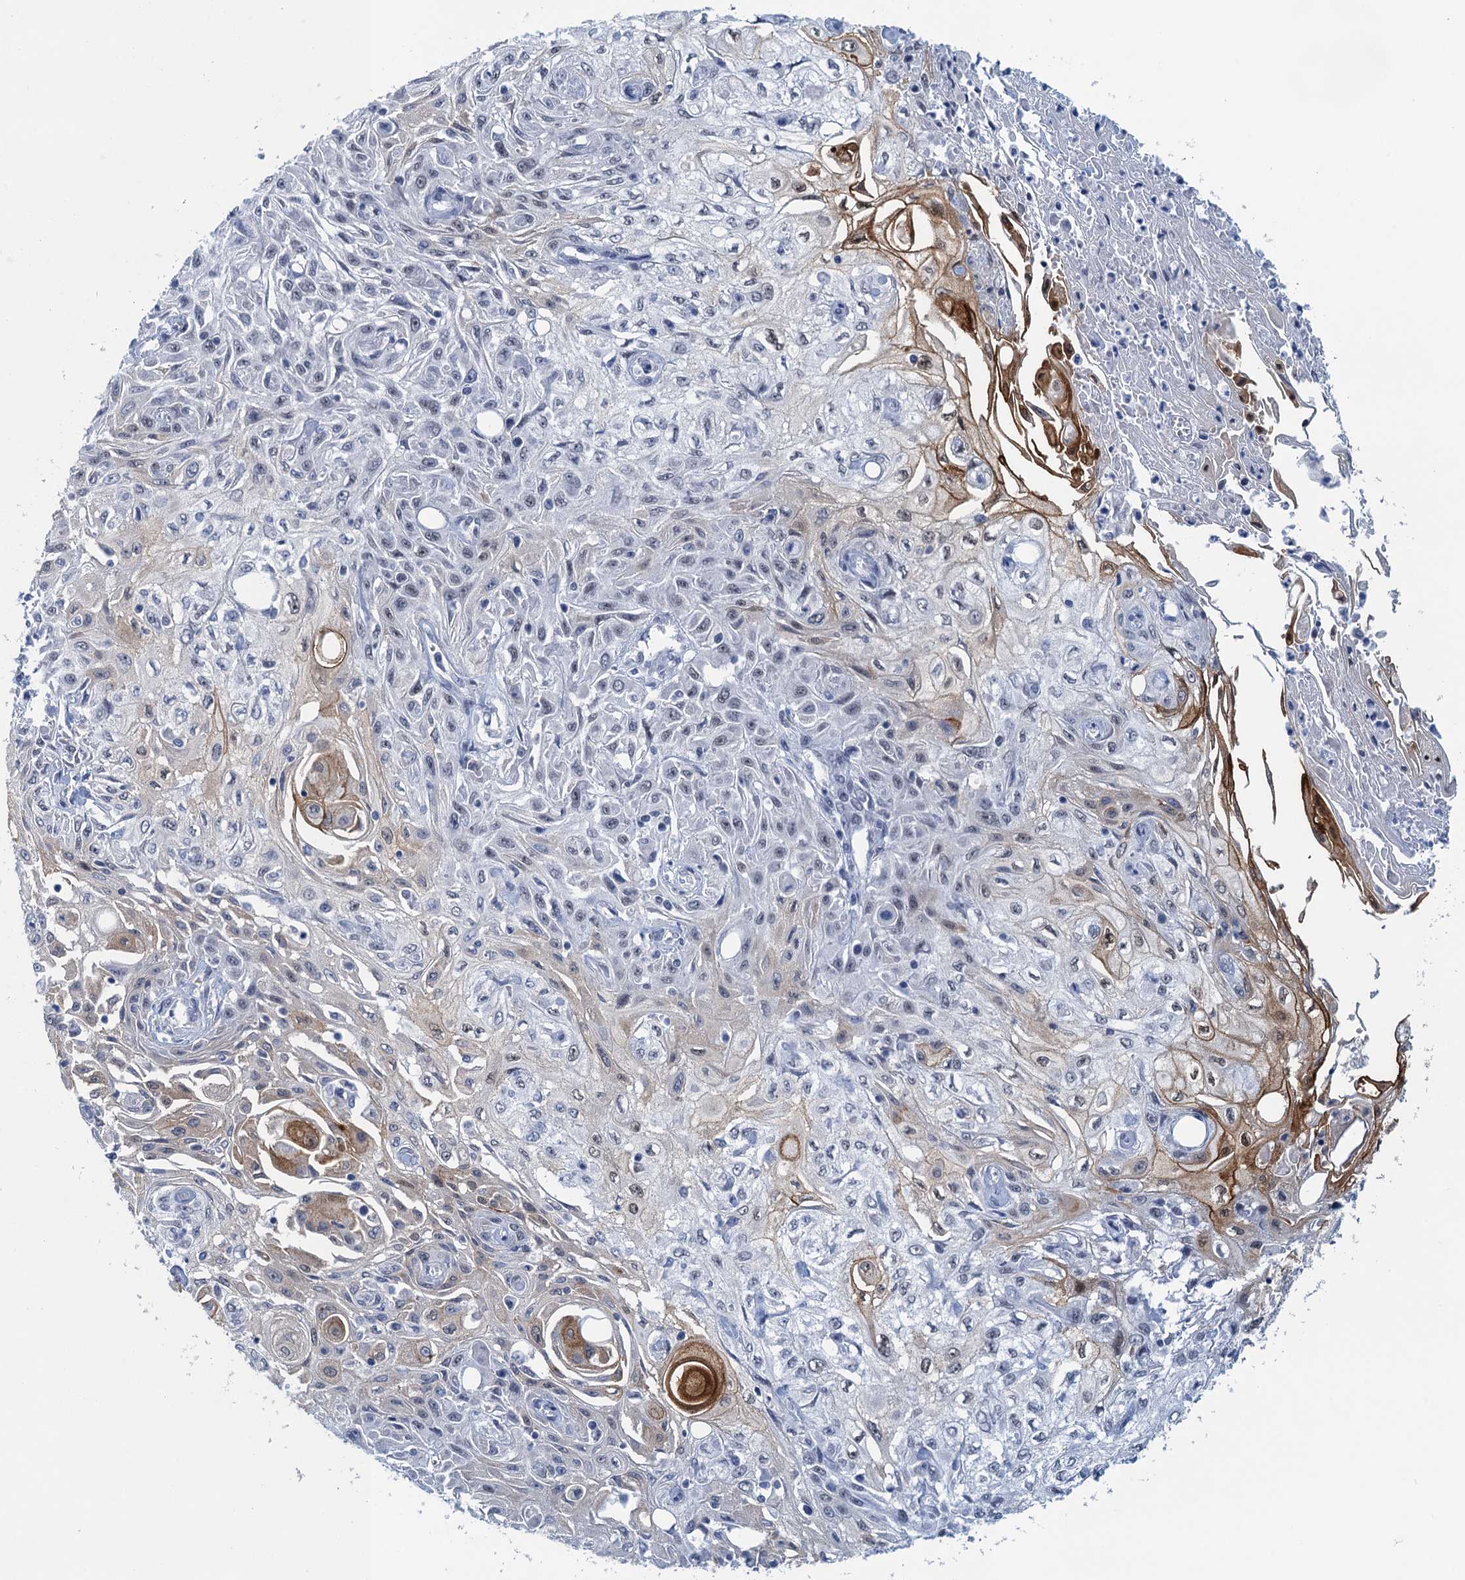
{"staining": {"intensity": "moderate", "quantity": "<25%", "location": "cytoplasmic/membranous"}, "tissue": "skin cancer", "cell_type": "Tumor cells", "image_type": "cancer", "snomed": [{"axis": "morphology", "description": "Squamous cell carcinoma, NOS"}, {"axis": "morphology", "description": "Squamous cell carcinoma, metastatic, NOS"}, {"axis": "topography", "description": "Skin"}, {"axis": "topography", "description": "Lymph node"}], "caption": "Protein expression analysis of human skin squamous cell carcinoma reveals moderate cytoplasmic/membranous expression in approximately <25% of tumor cells.", "gene": "EPS8L1", "patient": {"sex": "male", "age": 75}}